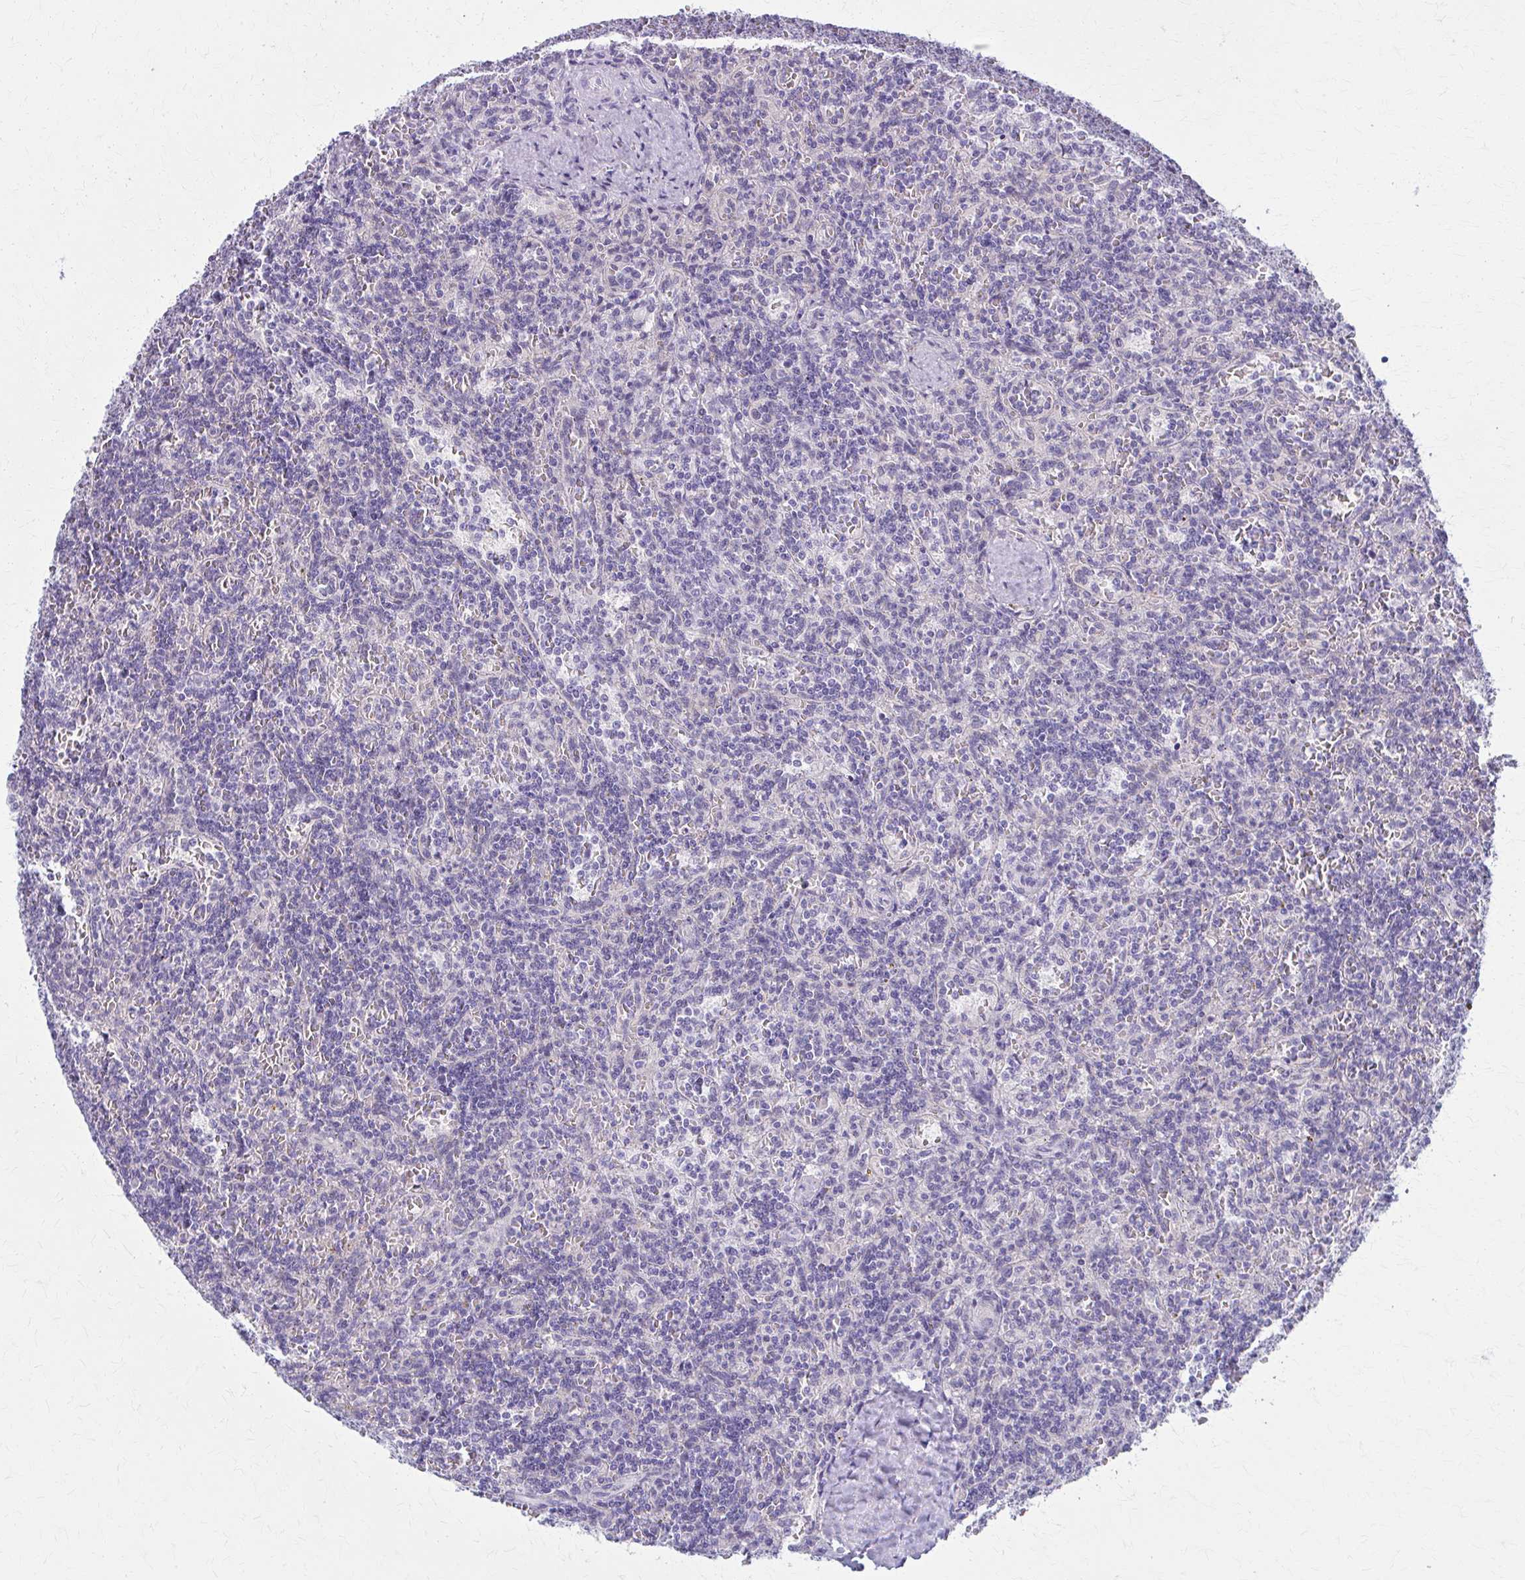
{"staining": {"intensity": "negative", "quantity": "none", "location": "none"}, "tissue": "lymphoma", "cell_type": "Tumor cells", "image_type": "cancer", "snomed": [{"axis": "morphology", "description": "Malignant lymphoma, non-Hodgkin's type, Low grade"}, {"axis": "topography", "description": "Spleen"}], "caption": "Immunohistochemistry (IHC) histopathology image of human lymphoma stained for a protein (brown), which exhibits no staining in tumor cells.", "gene": "LDLRAP1", "patient": {"sex": "male", "age": 73}}